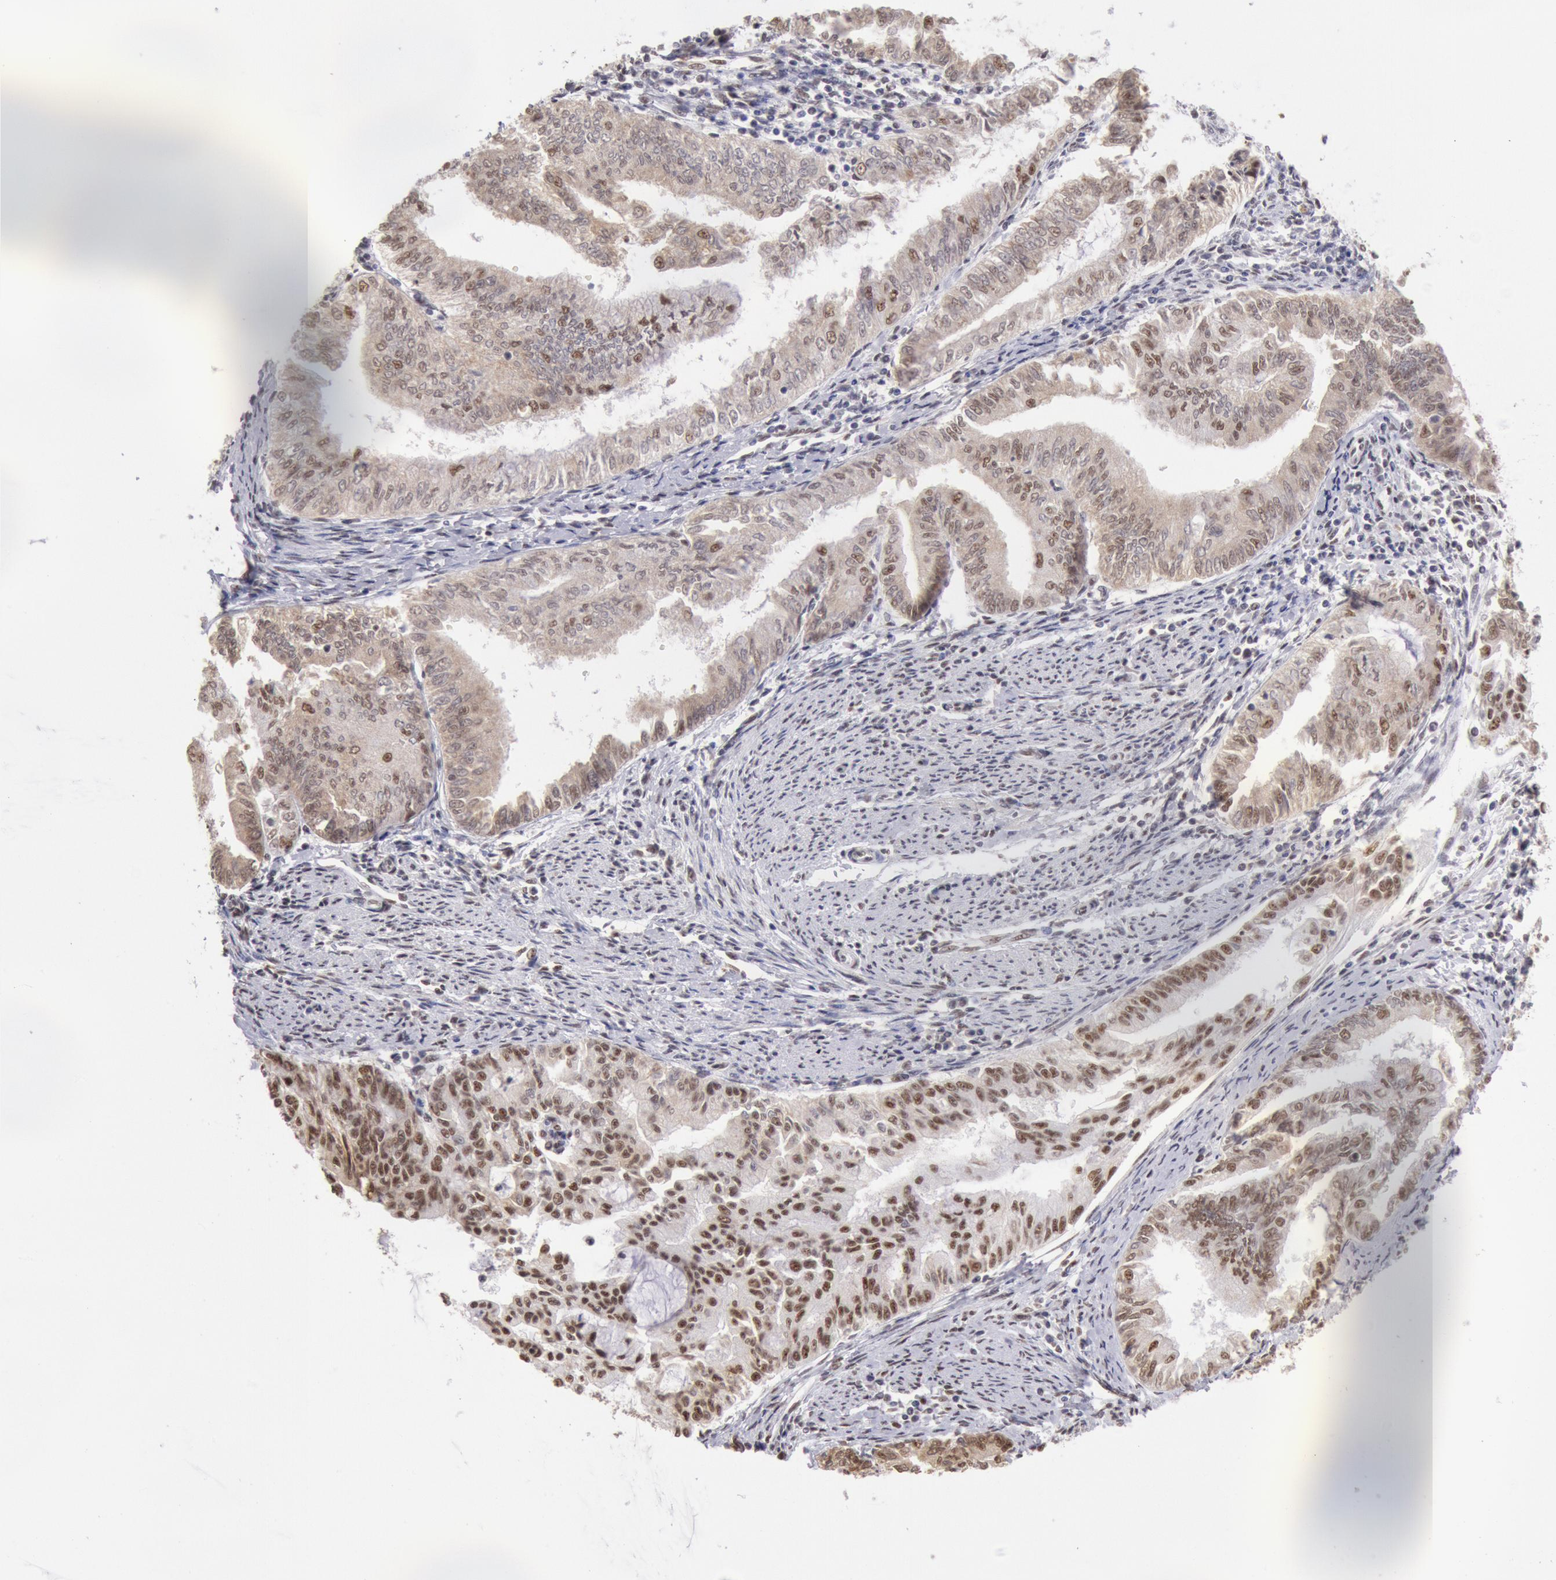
{"staining": {"intensity": "moderate", "quantity": ">75%", "location": "nuclear"}, "tissue": "endometrial cancer", "cell_type": "Tumor cells", "image_type": "cancer", "snomed": [{"axis": "morphology", "description": "Adenocarcinoma, NOS"}, {"axis": "topography", "description": "Endometrium"}], "caption": "Endometrial cancer (adenocarcinoma) stained with a brown dye displays moderate nuclear positive expression in approximately >75% of tumor cells.", "gene": "SNRPD3", "patient": {"sex": "female", "age": 66}}